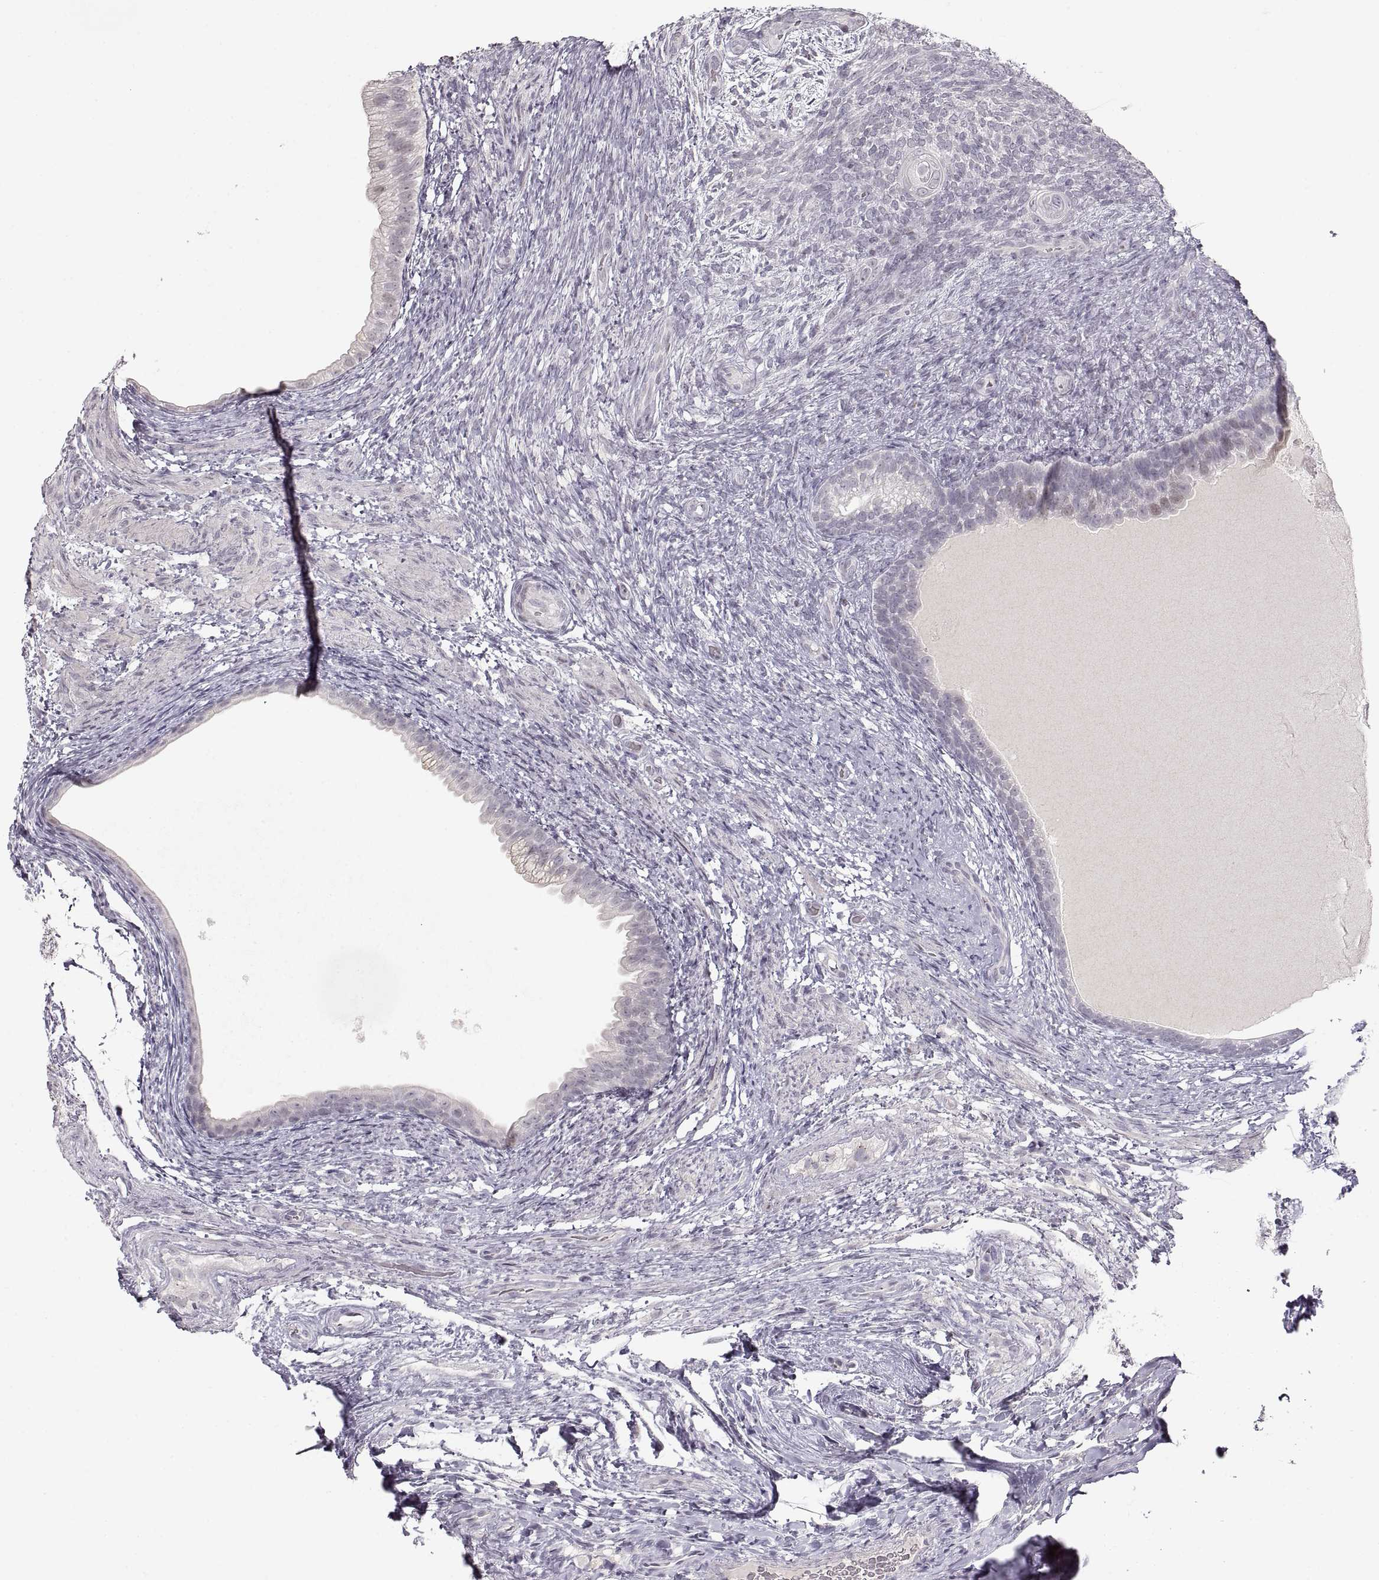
{"staining": {"intensity": "negative", "quantity": "none", "location": "none"}, "tissue": "testis cancer", "cell_type": "Tumor cells", "image_type": "cancer", "snomed": [{"axis": "morphology", "description": "Carcinoma, Embryonal, NOS"}, {"axis": "topography", "description": "Testis"}], "caption": "Immunohistochemistry (IHC) image of human testis cancer (embryonal carcinoma) stained for a protein (brown), which shows no staining in tumor cells.", "gene": "PCSK2", "patient": {"sex": "male", "age": 24}}